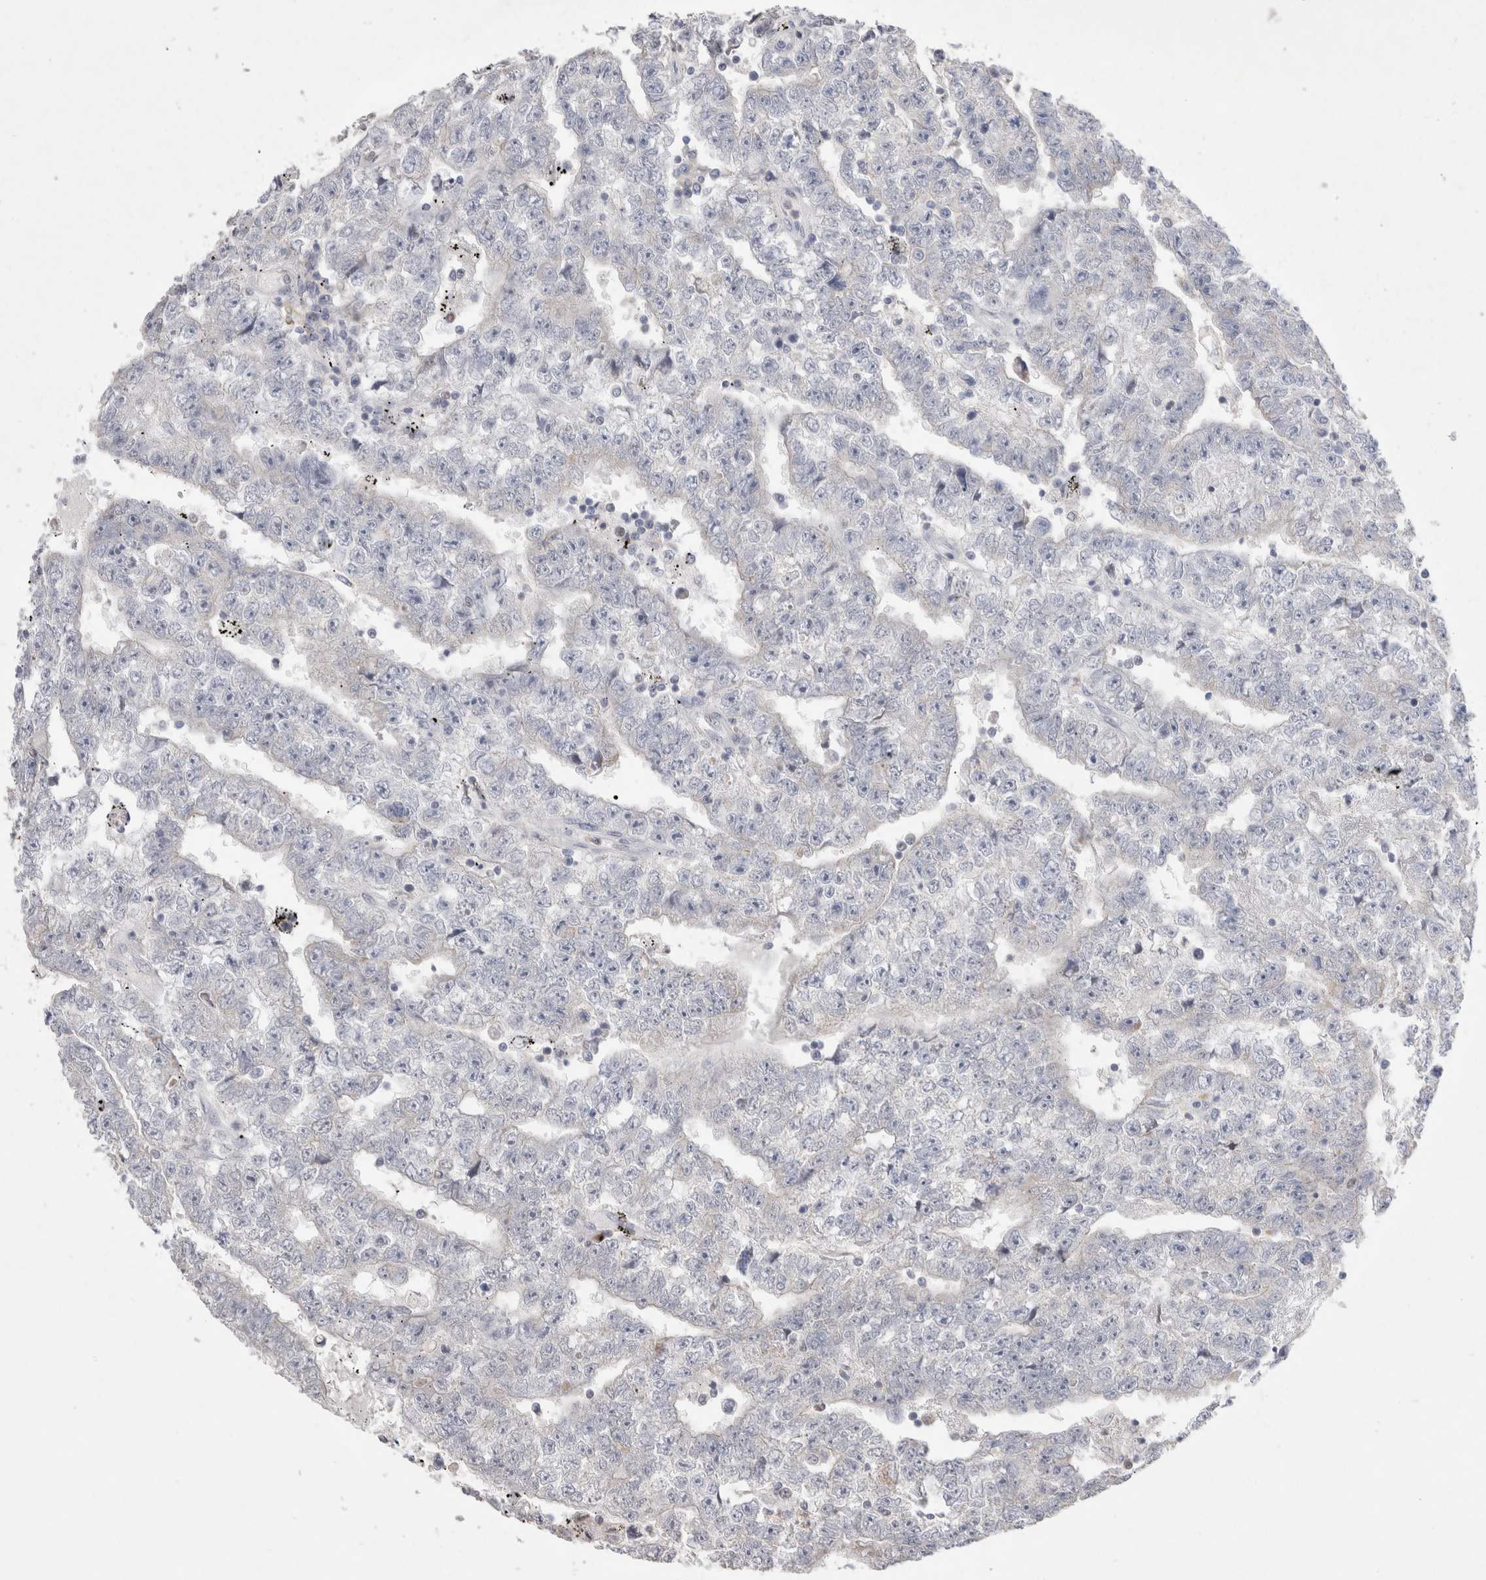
{"staining": {"intensity": "negative", "quantity": "none", "location": "none"}, "tissue": "testis cancer", "cell_type": "Tumor cells", "image_type": "cancer", "snomed": [{"axis": "morphology", "description": "Carcinoma, Embryonal, NOS"}, {"axis": "topography", "description": "Testis"}], "caption": "The image reveals no significant staining in tumor cells of embryonal carcinoma (testis). Nuclei are stained in blue.", "gene": "AGMAT", "patient": {"sex": "male", "age": 25}}